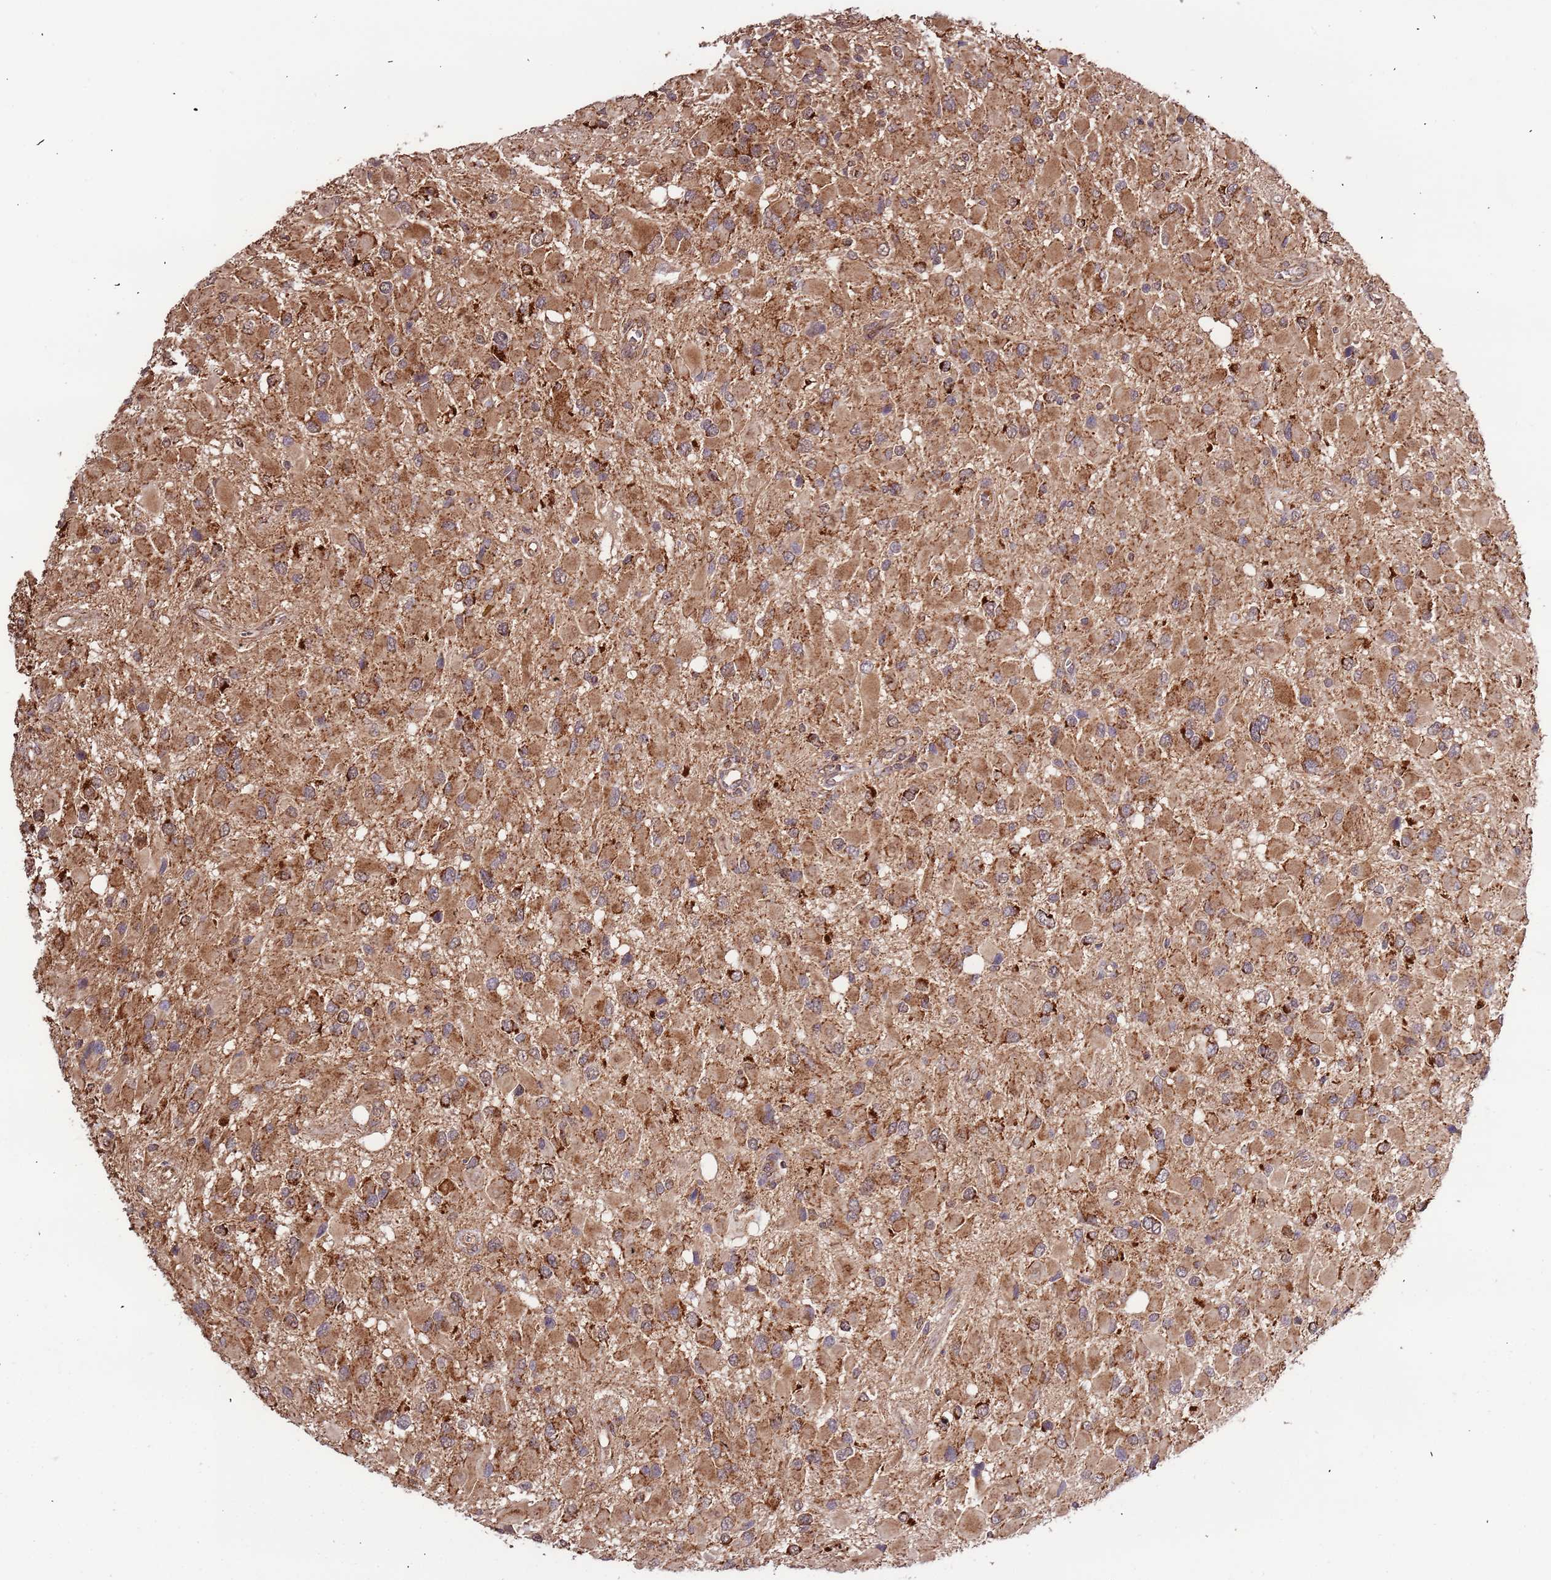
{"staining": {"intensity": "moderate", "quantity": ">75%", "location": "cytoplasmic/membranous"}, "tissue": "glioma", "cell_type": "Tumor cells", "image_type": "cancer", "snomed": [{"axis": "morphology", "description": "Glioma, malignant, High grade"}, {"axis": "topography", "description": "Brain"}], "caption": "Moderate cytoplasmic/membranous expression for a protein is identified in about >75% of tumor cells of high-grade glioma (malignant) using IHC.", "gene": "IL17RD", "patient": {"sex": "male", "age": 53}}